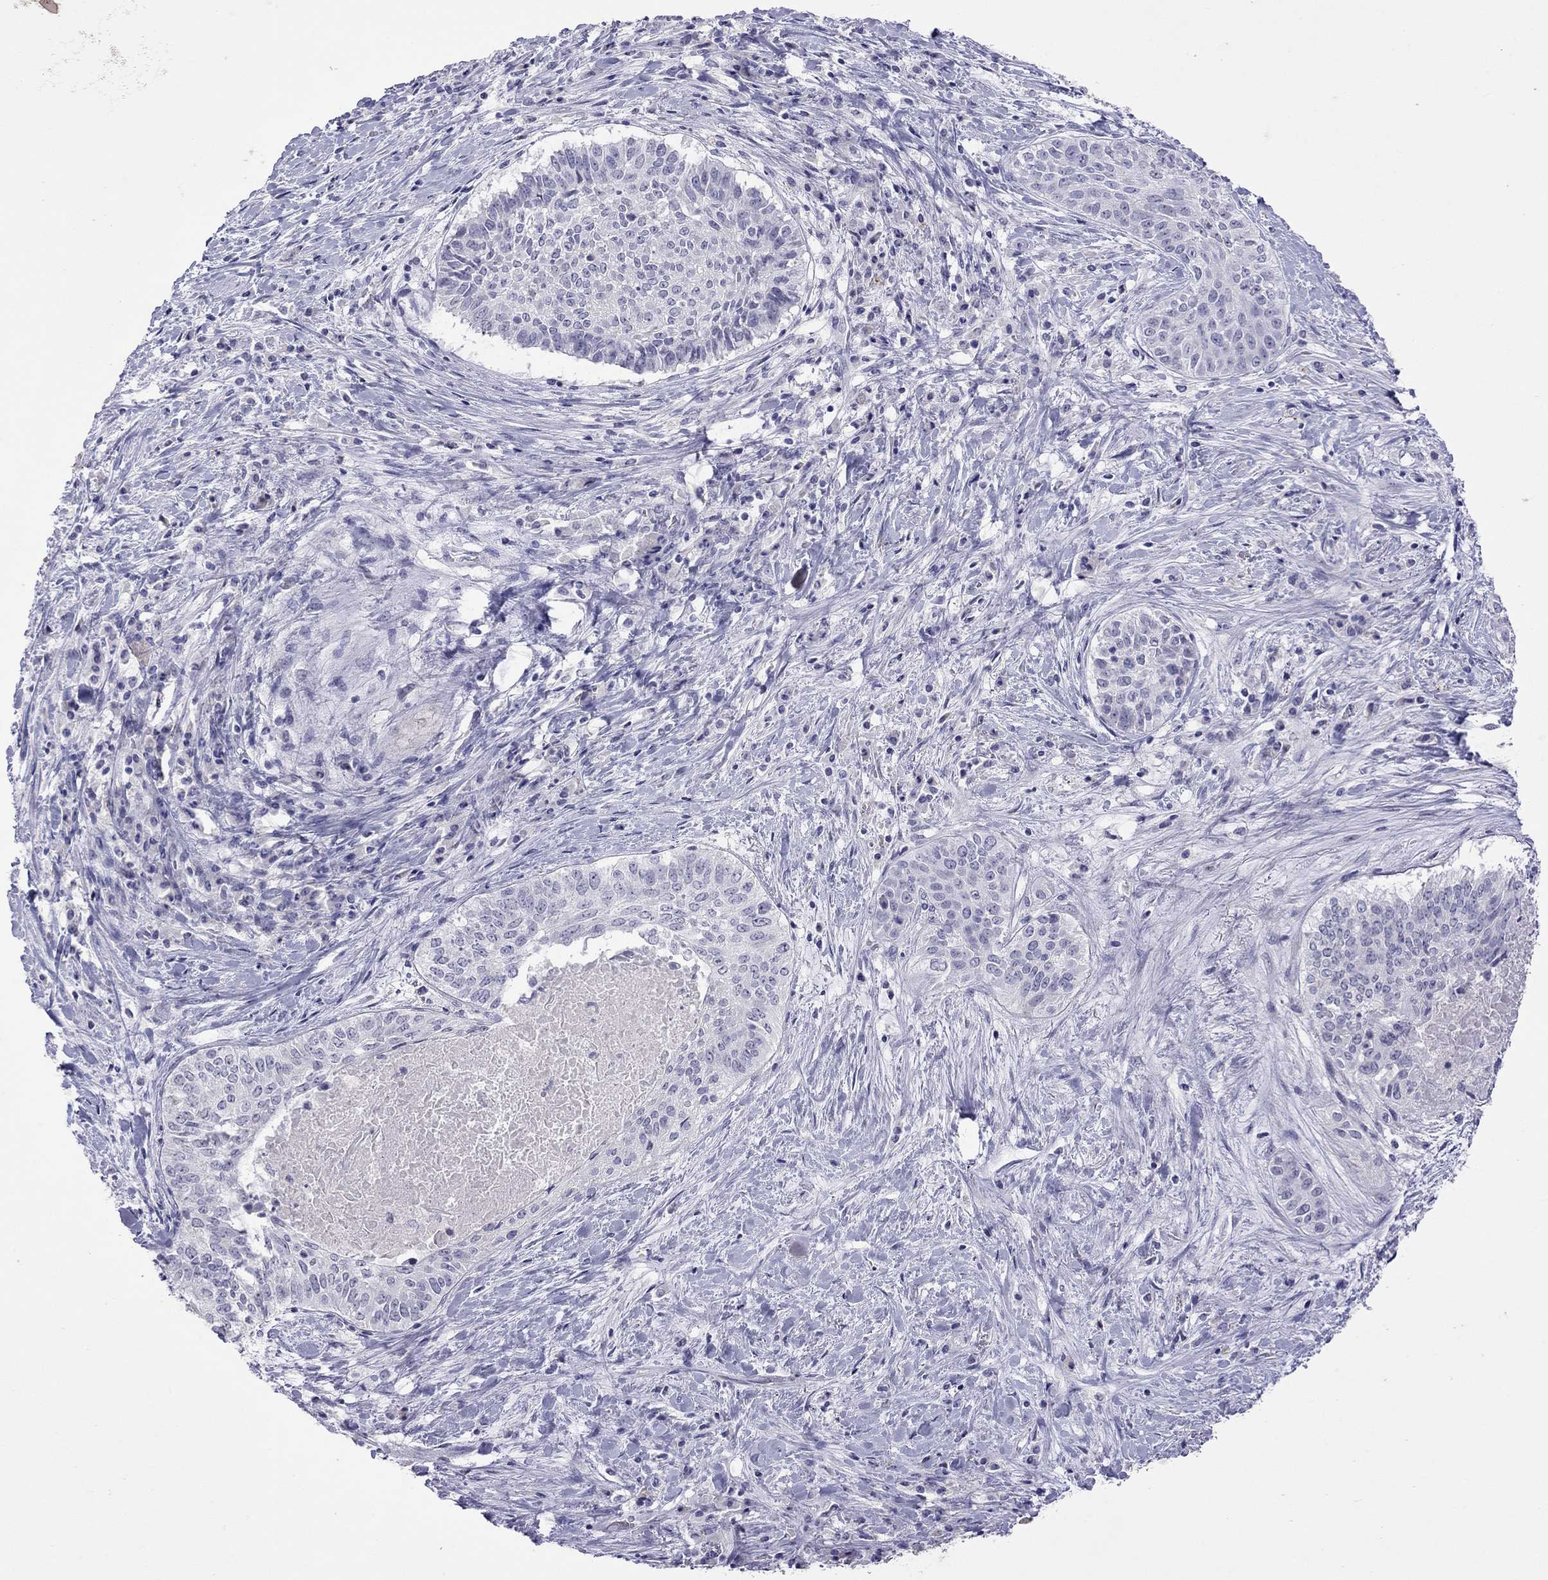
{"staining": {"intensity": "negative", "quantity": "none", "location": "none"}, "tissue": "lung cancer", "cell_type": "Tumor cells", "image_type": "cancer", "snomed": [{"axis": "morphology", "description": "Squamous cell carcinoma, NOS"}, {"axis": "topography", "description": "Lung"}], "caption": "The immunohistochemistry (IHC) image has no significant expression in tumor cells of squamous cell carcinoma (lung) tissue.", "gene": "SLAMF1", "patient": {"sex": "male", "age": 64}}